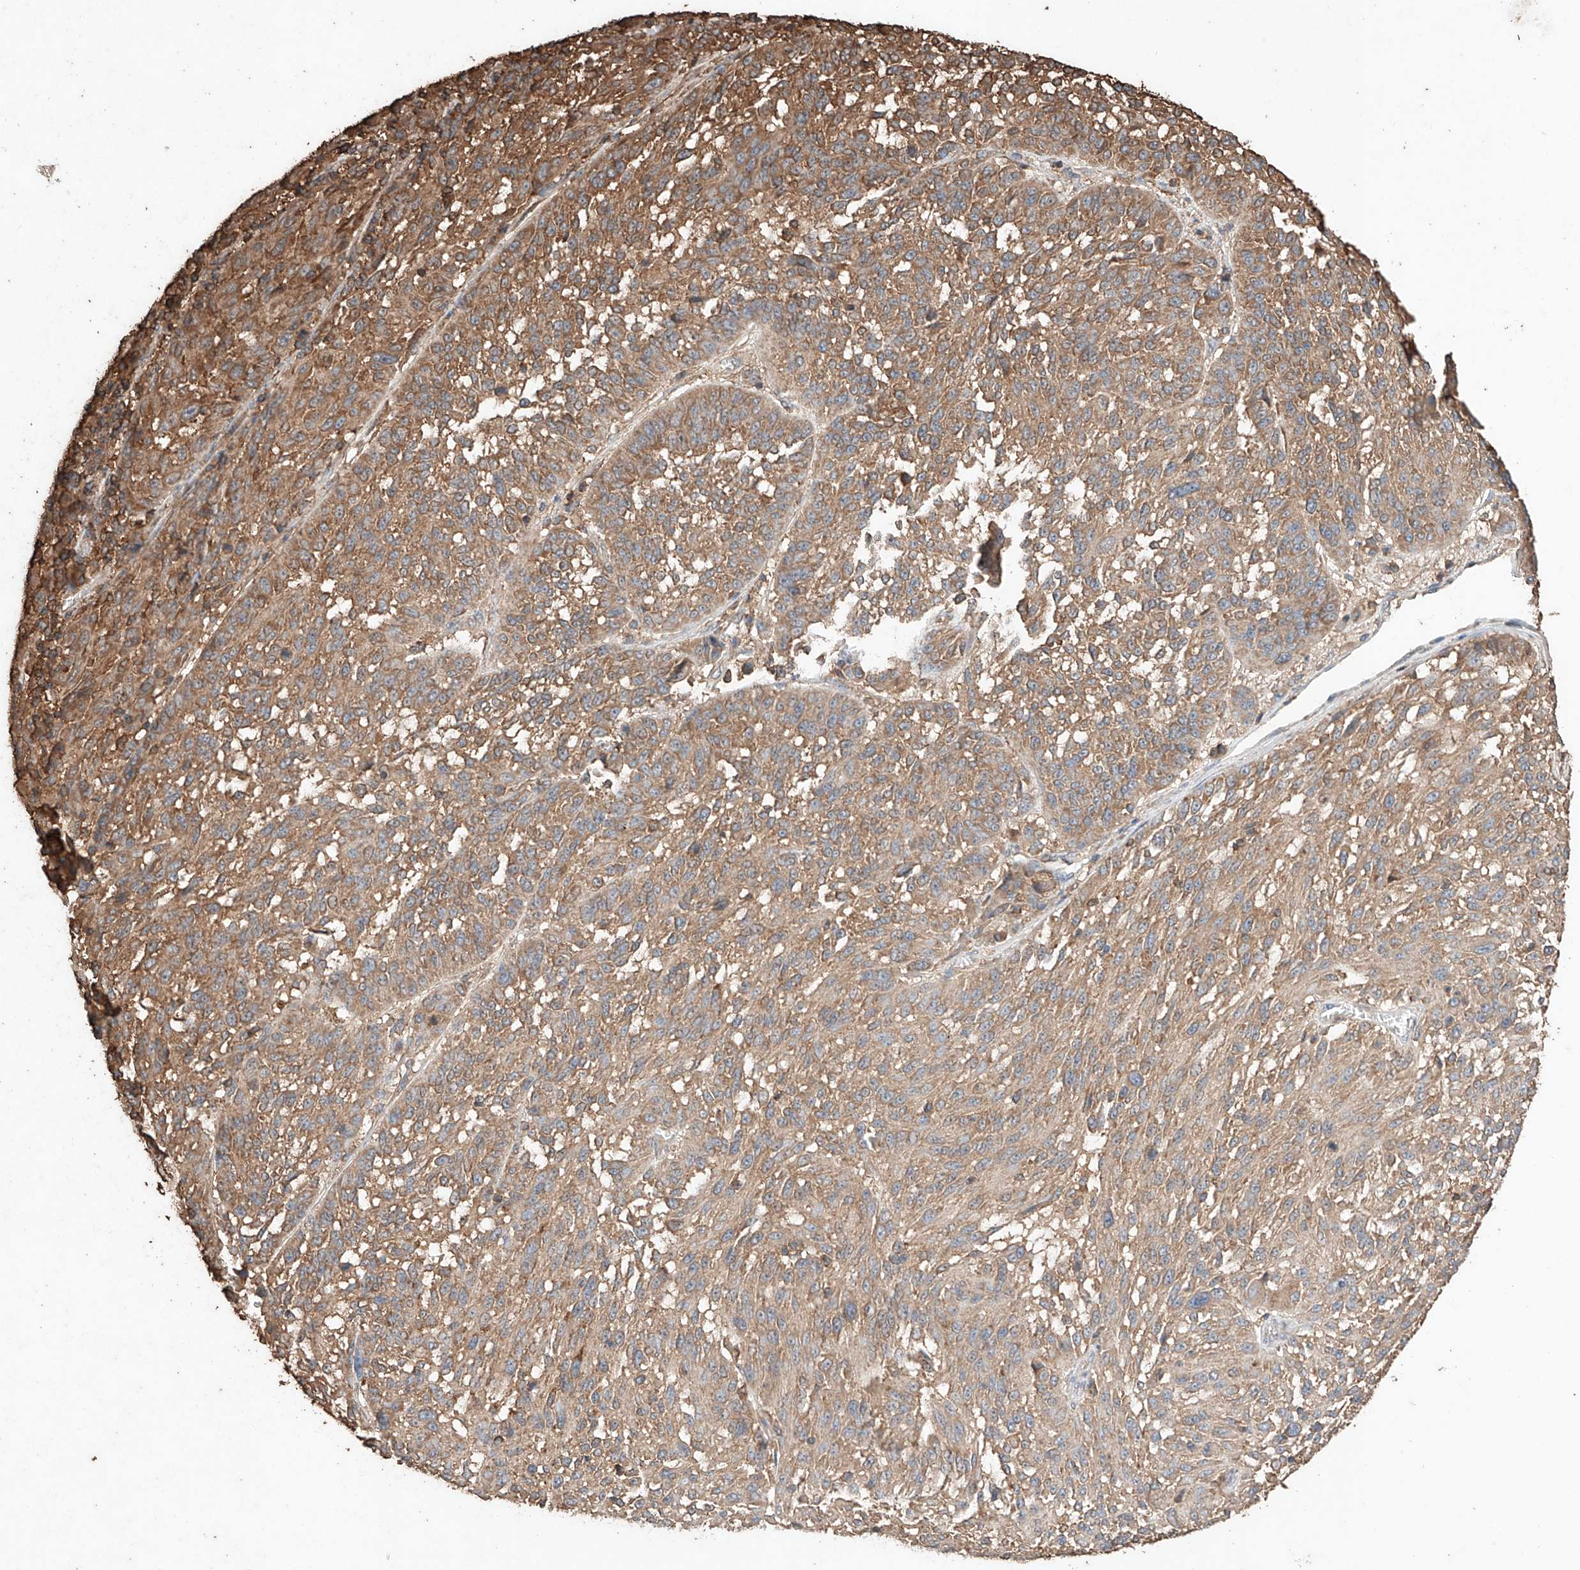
{"staining": {"intensity": "moderate", "quantity": ">75%", "location": "cytoplasmic/membranous"}, "tissue": "melanoma", "cell_type": "Tumor cells", "image_type": "cancer", "snomed": [{"axis": "morphology", "description": "Malignant melanoma, NOS"}, {"axis": "topography", "description": "Skin"}], "caption": "High-power microscopy captured an immunohistochemistry micrograph of melanoma, revealing moderate cytoplasmic/membranous staining in approximately >75% of tumor cells.", "gene": "M6PR", "patient": {"sex": "male", "age": 53}}